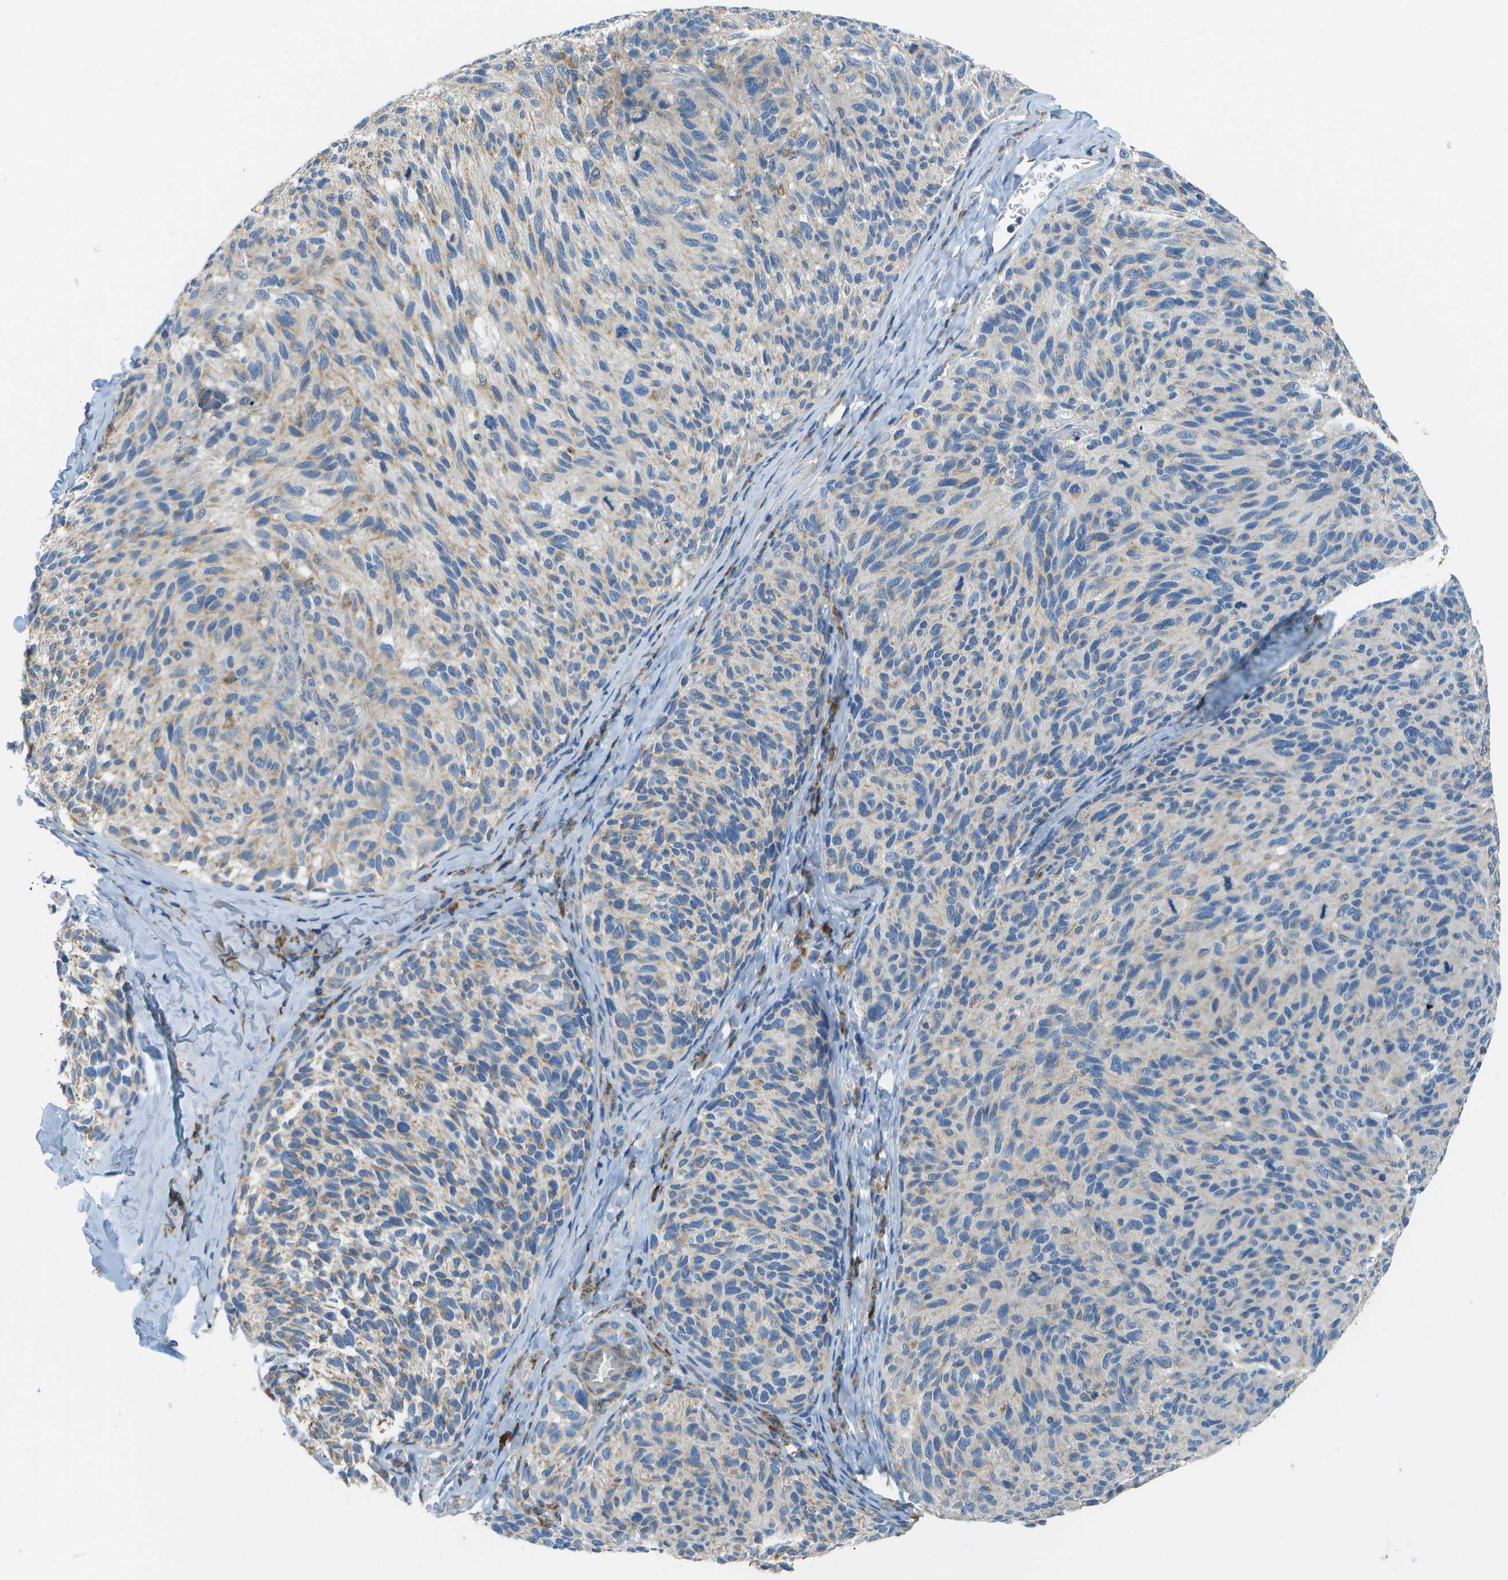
{"staining": {"intensity": "weak", "quantity": "<25%", "location": "cytoplasmic/membranous"}, "tissue": "melanoma", "cell_type": "Tumor cells", "image_type": "cancer", "snomed": [{"axis": "morphology", "description": "Malignant melanoma, NOS"}, {"axis": "topography", "description": "Skin"}], "caption": "The IHC micrograph has no significant expression in tumor cells of melanoma tissue. The staining is performed using DAB brown chromogen with nuclei counter-stained in using hematoxylin.", "gene": "PTGIS", "patient": {"sex": "female", "age": 73}}